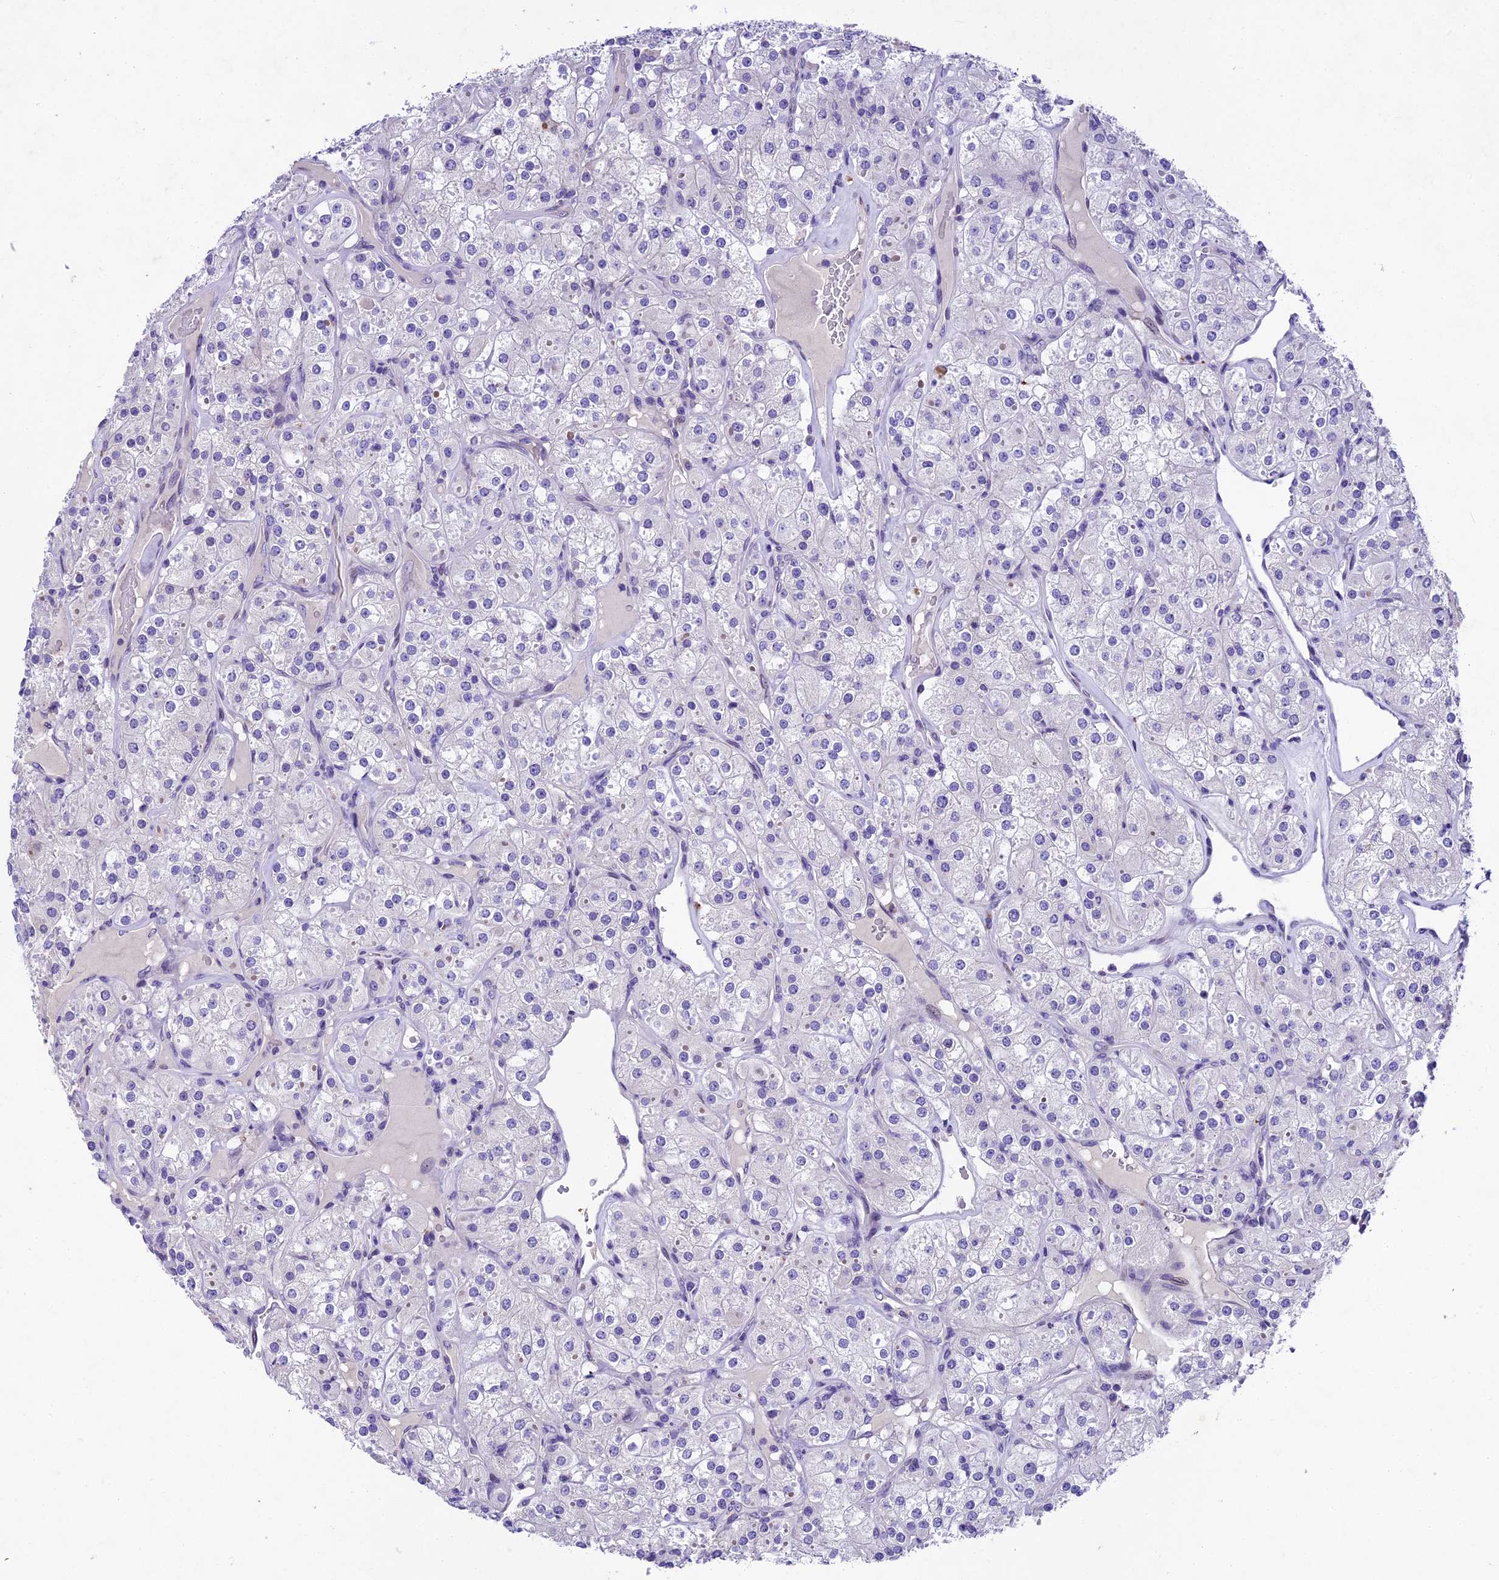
{"staining": {"intensity": "negative", "quantity": "none", "location": "none"}, "tissue": "renal cancer", "cell_type": "Tumor cells", "image_type": "cancer", "snomed": [{"axis": "morphology", "description": "Adenocarcinoma, NOS"}, {"axis": "topography", "description": "Kidney"}], "caption": "Renal cancer was stained to show a protein in brown. There is no significant positivity in tumor cells.", "gene": "IFT140", "patient": {"sex": "male", "age": 77}}